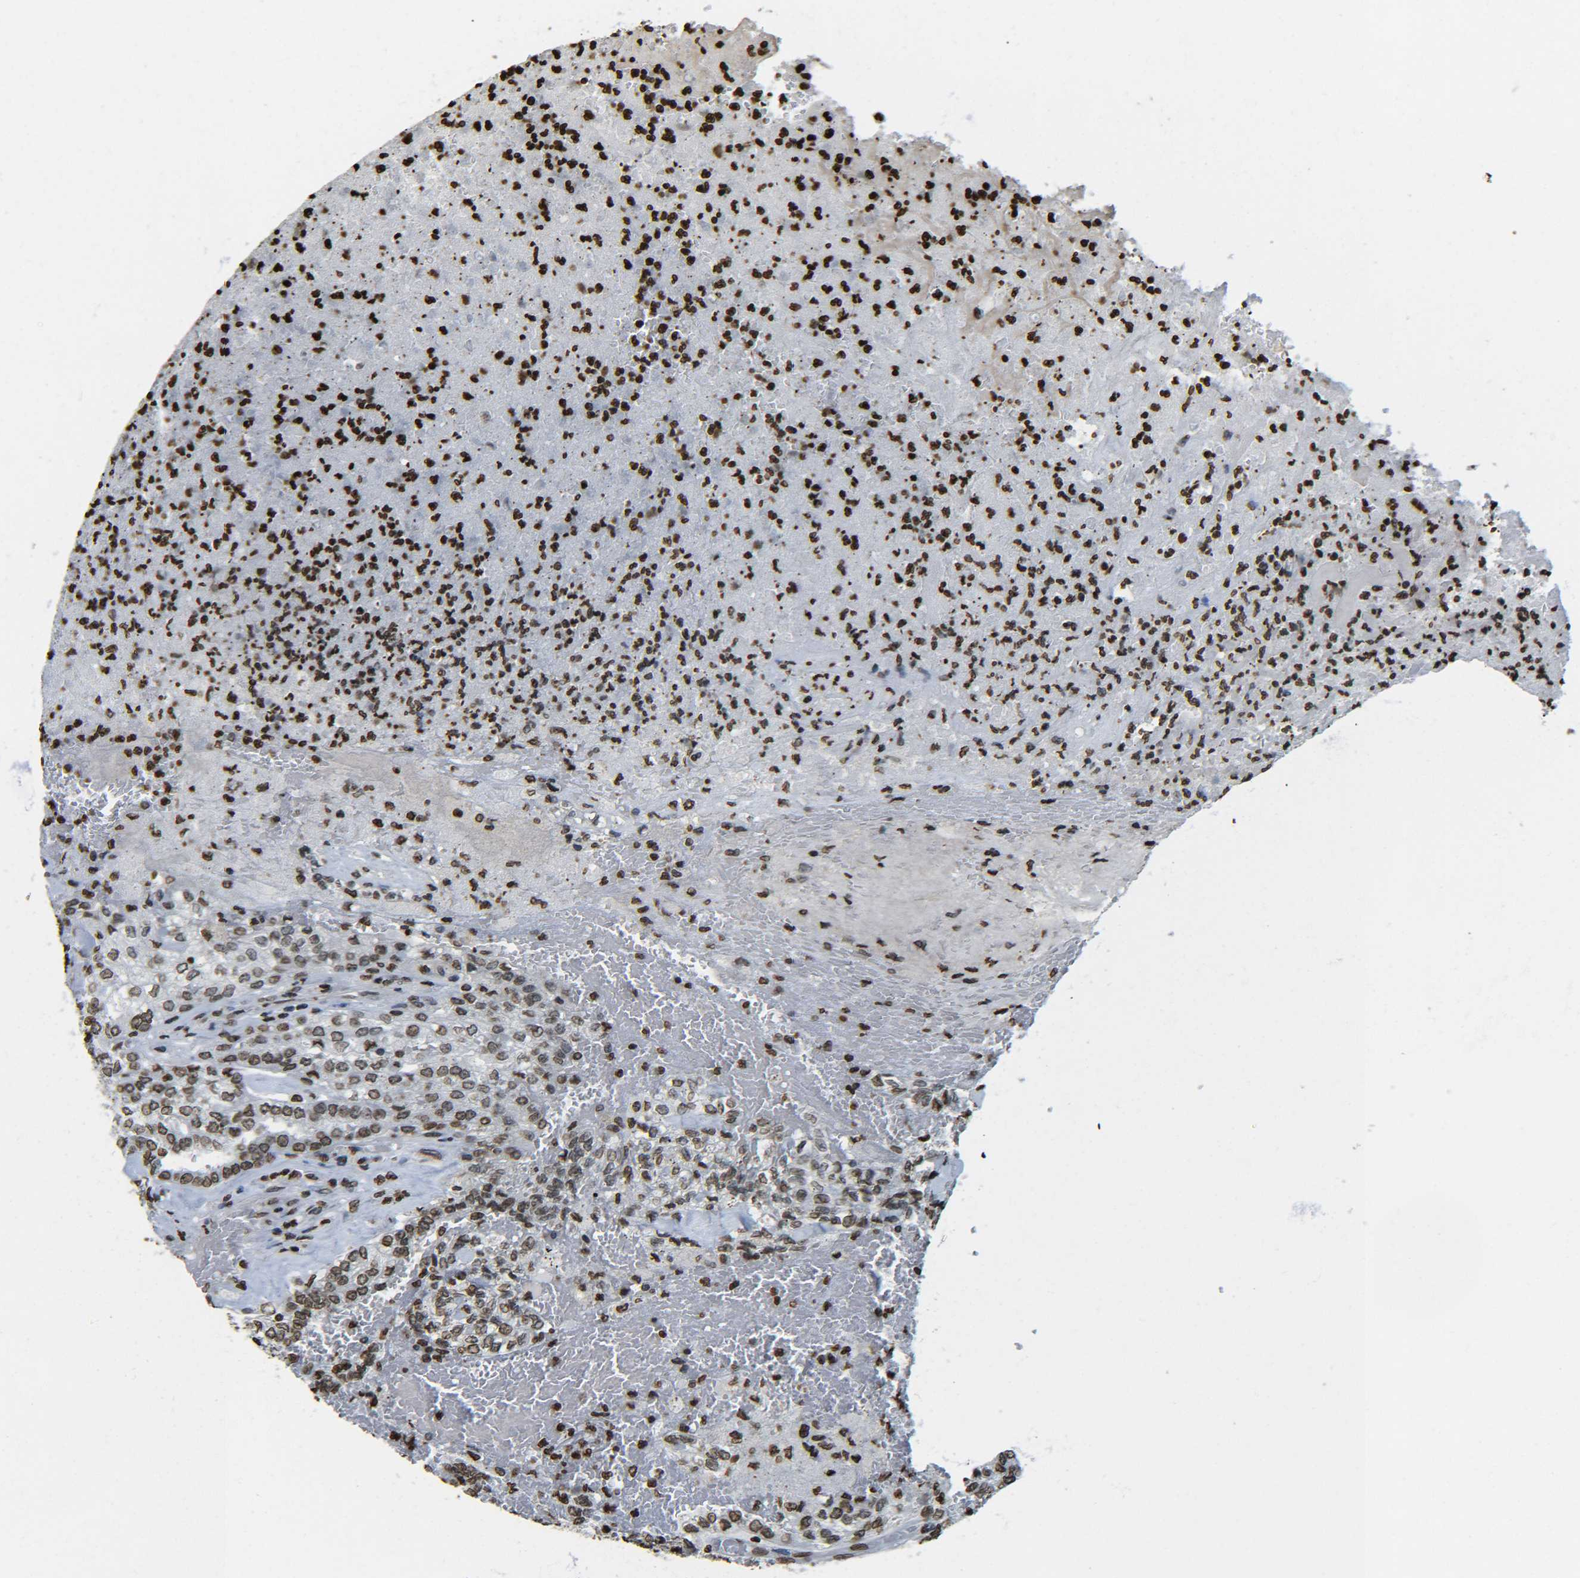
{"staining": {"intensity": "moderate", "quantity": ">75%", "location": "nuclear"}, "tissue": "renal cancer", "cell_type": "Tumor cells", "image_type": "cancer", "snomed": [{"axis": "morphology", "description": "Inflammation, NOS"}, {"axis": "morphology", "description": "Adenocarcinoma, NOS"}, {"axis": "topography", "description": "Kidney"}], "caption": "Moderate nuclear staining for a protein is identified in about >75% of tumor cells of renal cancer (adenocarcinoma) using IHC.", "gene": "H4C16", "patient": {"sex": "male", "age": 68}}